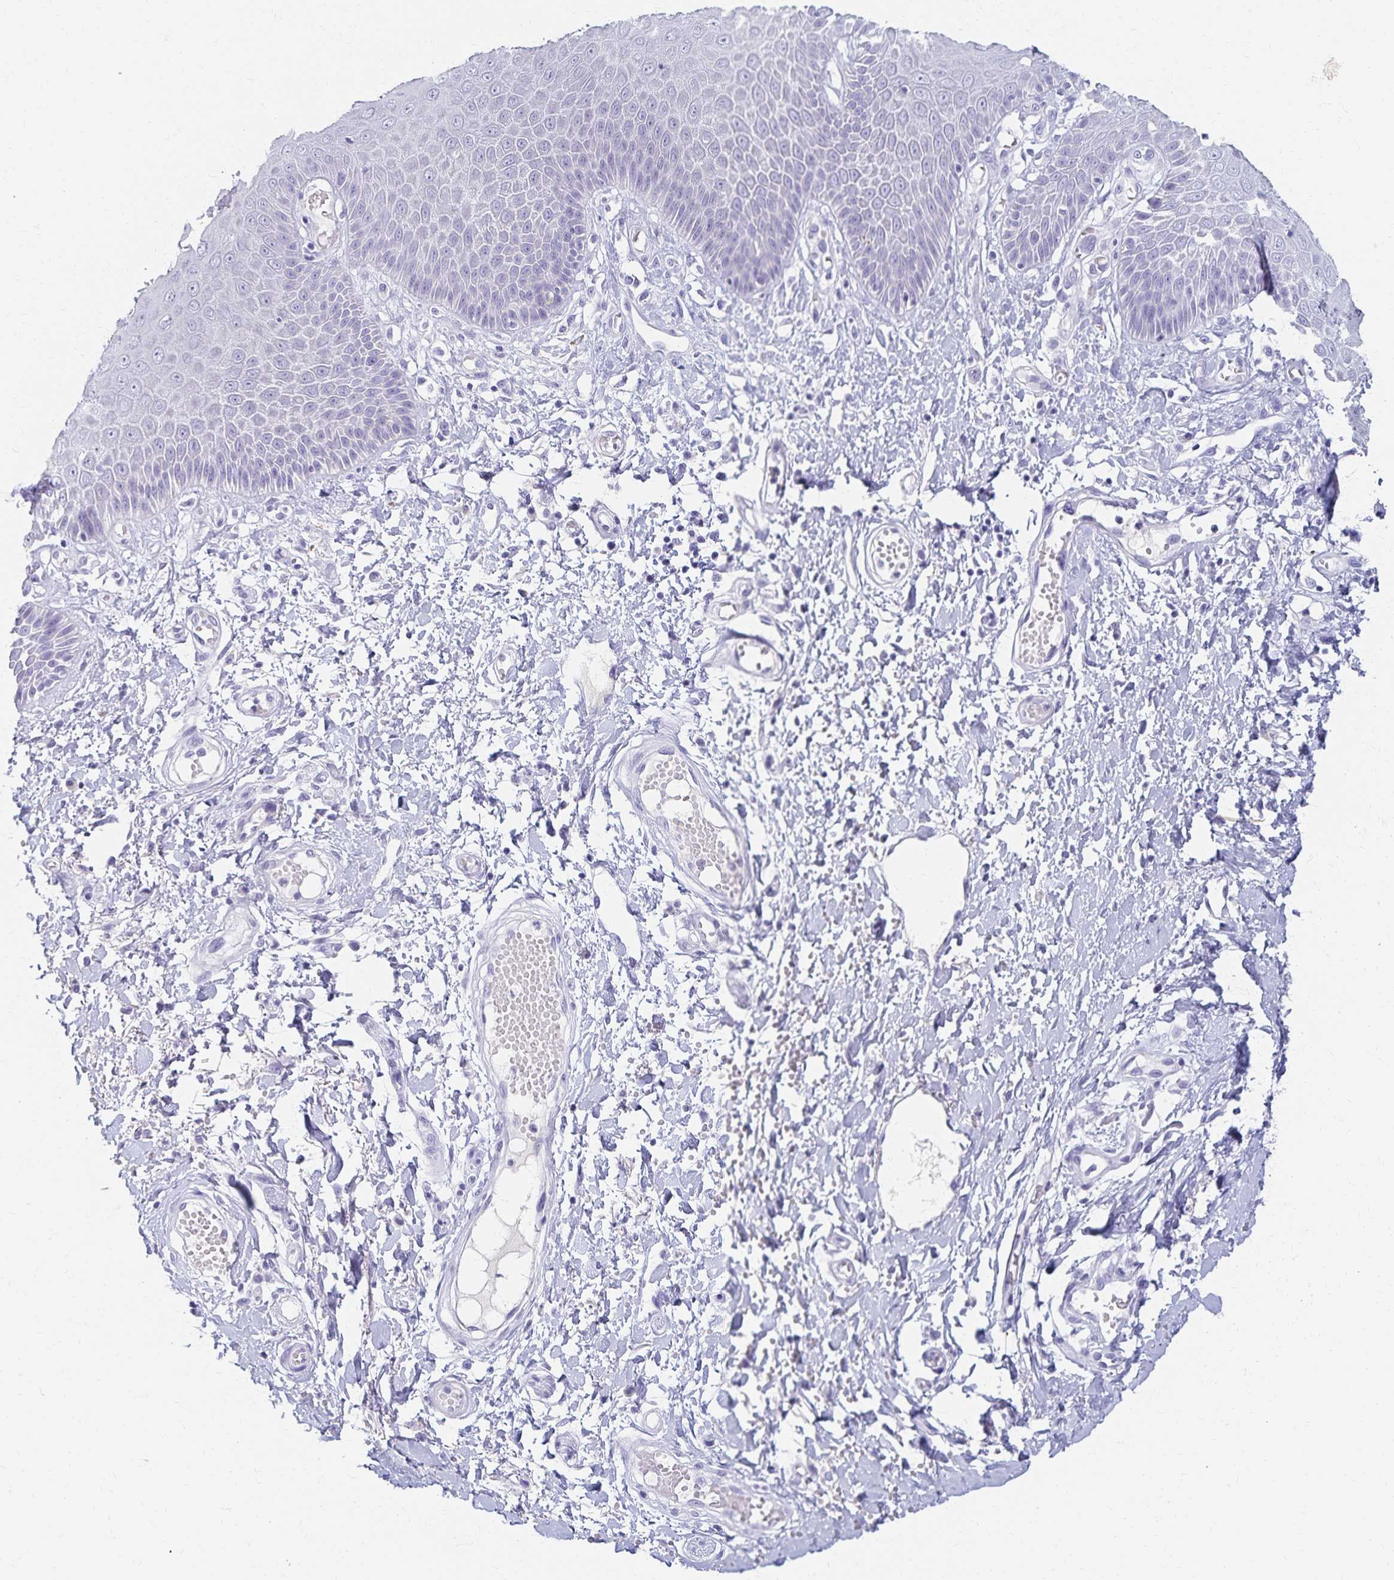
{"staining": {"intensity": "negative", "quantity": "none", "location": "none"}, "tissue": "skin", "cell_type": "Epidermal cells", "image_type": "normal", "snomed": [{"axis": "morphology", "description": "Normal tissue, NOS"}, {"axis": "topography", "description": "Anal"}, {"axis": "topography", "description": "Peripheral nerve tissue"}], "caption": "Protein analysis of unremarkable skin exhibits no significant staining in epidermal cells.", "gene": "C2orf50", "patient": {"sex": "male", "age": 78}}